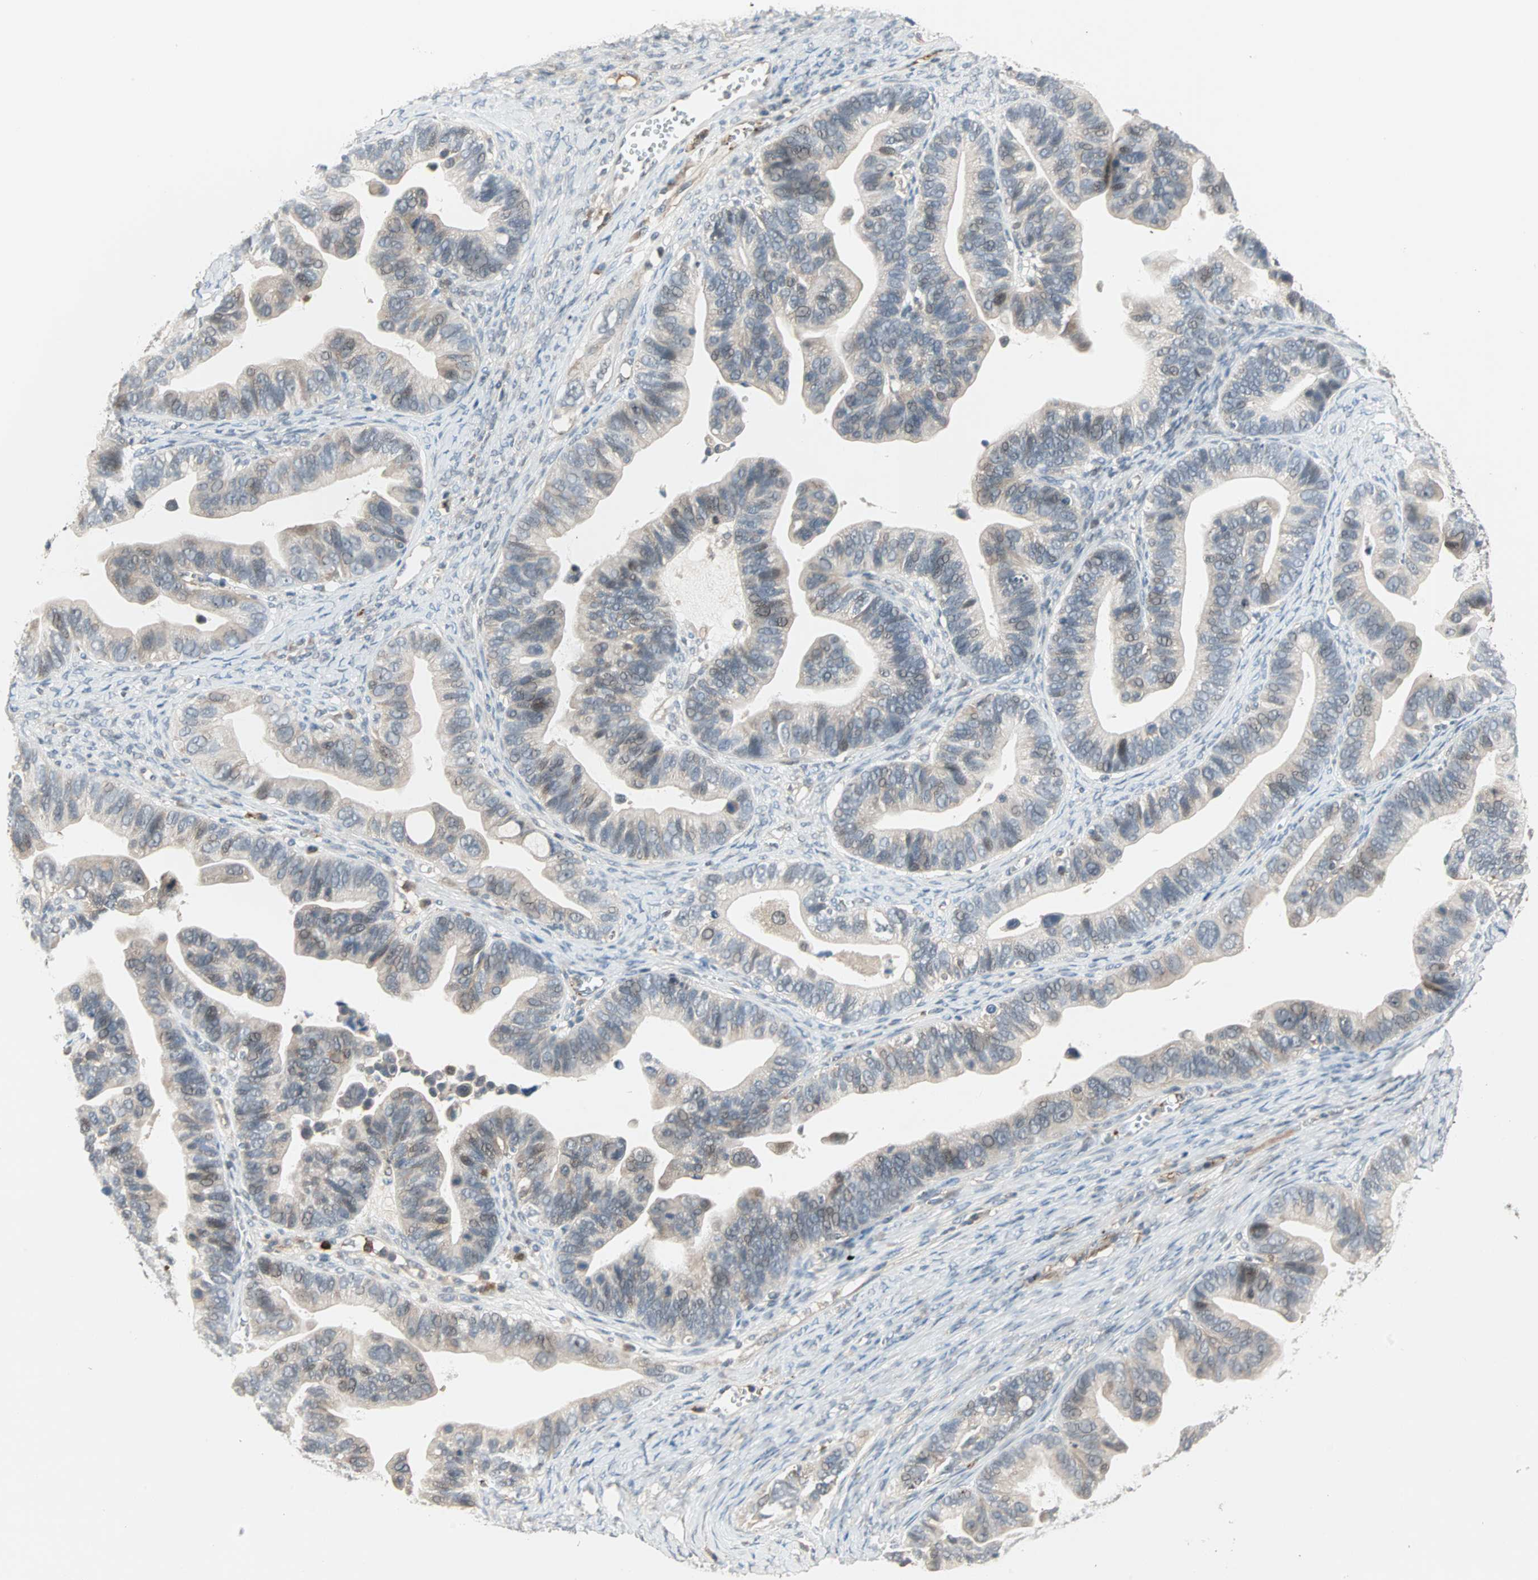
{"staining": {"intensity": "weak", "quantity": "25%-75%", "location": "cytoplasmic/membranous"}, "tissue": "ovarian cancer", "cell_type": "Tumor cells", "image_type": "cancer", "snomed": [{"axis": "morphology", "description": "Cystadenocarcinoma, serous, NOS"}, {"axis": "topography", "description": "Ovary"}], "caption": "Immunohistochemistry micrograph of neoplastic tissue: human ovarian cancer (serous cystadenocarcinoma) stained using IHC exhibits low levels of weak protein expression localized specifically in the cytoplasmic/membranous of tumor cells, appearing as a cytoplasmic/membranous brown color.", "gene": "PROS1", "patient": {"sex": "female", "age": 56}}